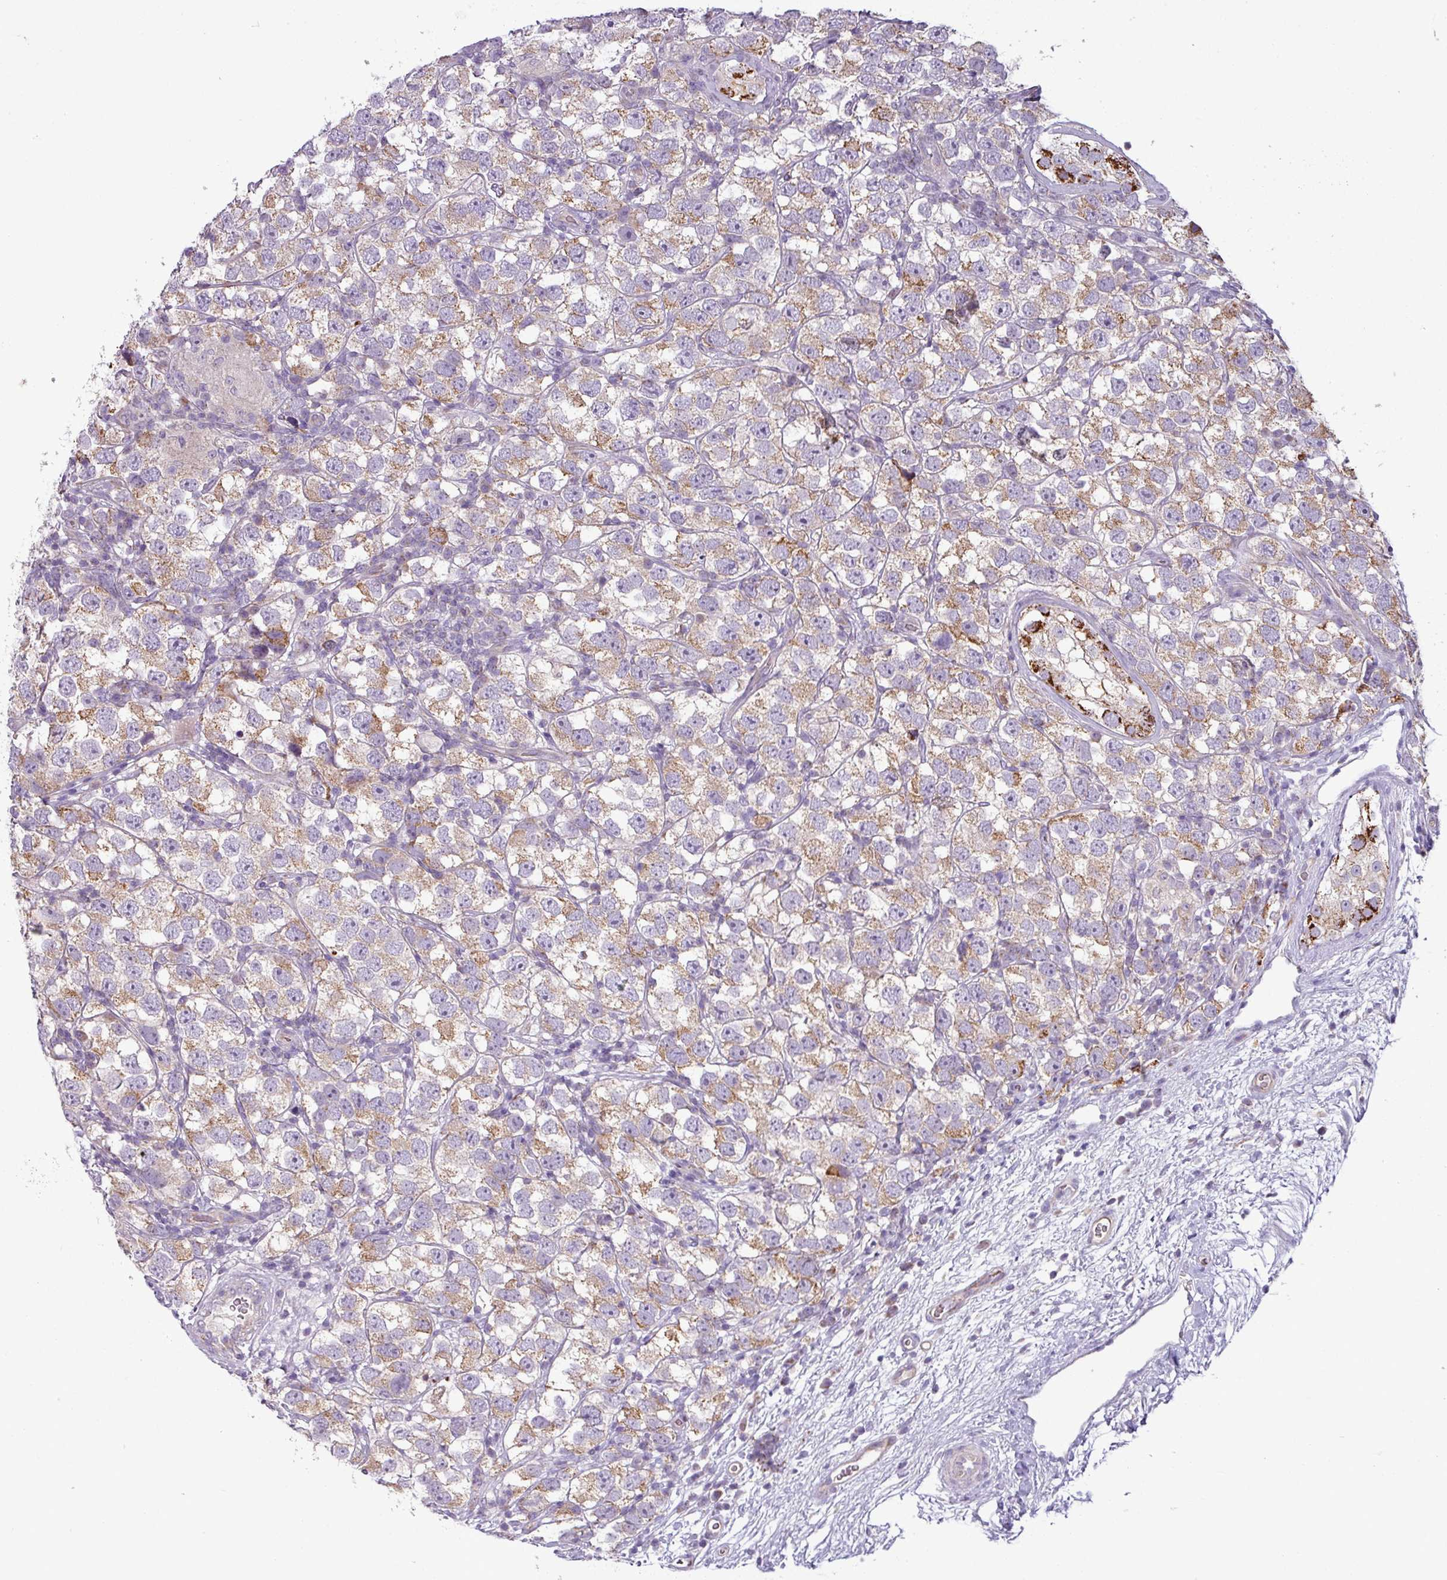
{"staining": {"intensity": "moderate", "quantity": ">75%", "location": "cytoplasmic/membranous"}, "tissue": "testis cancer", "cell_type": "Tumor cells", "image_type": "cancer", "snomed": [{"axis": "morphology", "description": "Seminoma, NOS"}, {"axis": "topography", "description": "Testis"}], "caption": "Seminoma (testis) tissue shows moderate cytoplasmic/membranous expression in approximately >75% of tumor cells (brown staining indicates protein expression, while blue staining denotes nuclei).", "gene": "PNMA6A", "patient": {"sex": "male", "age": 26}}